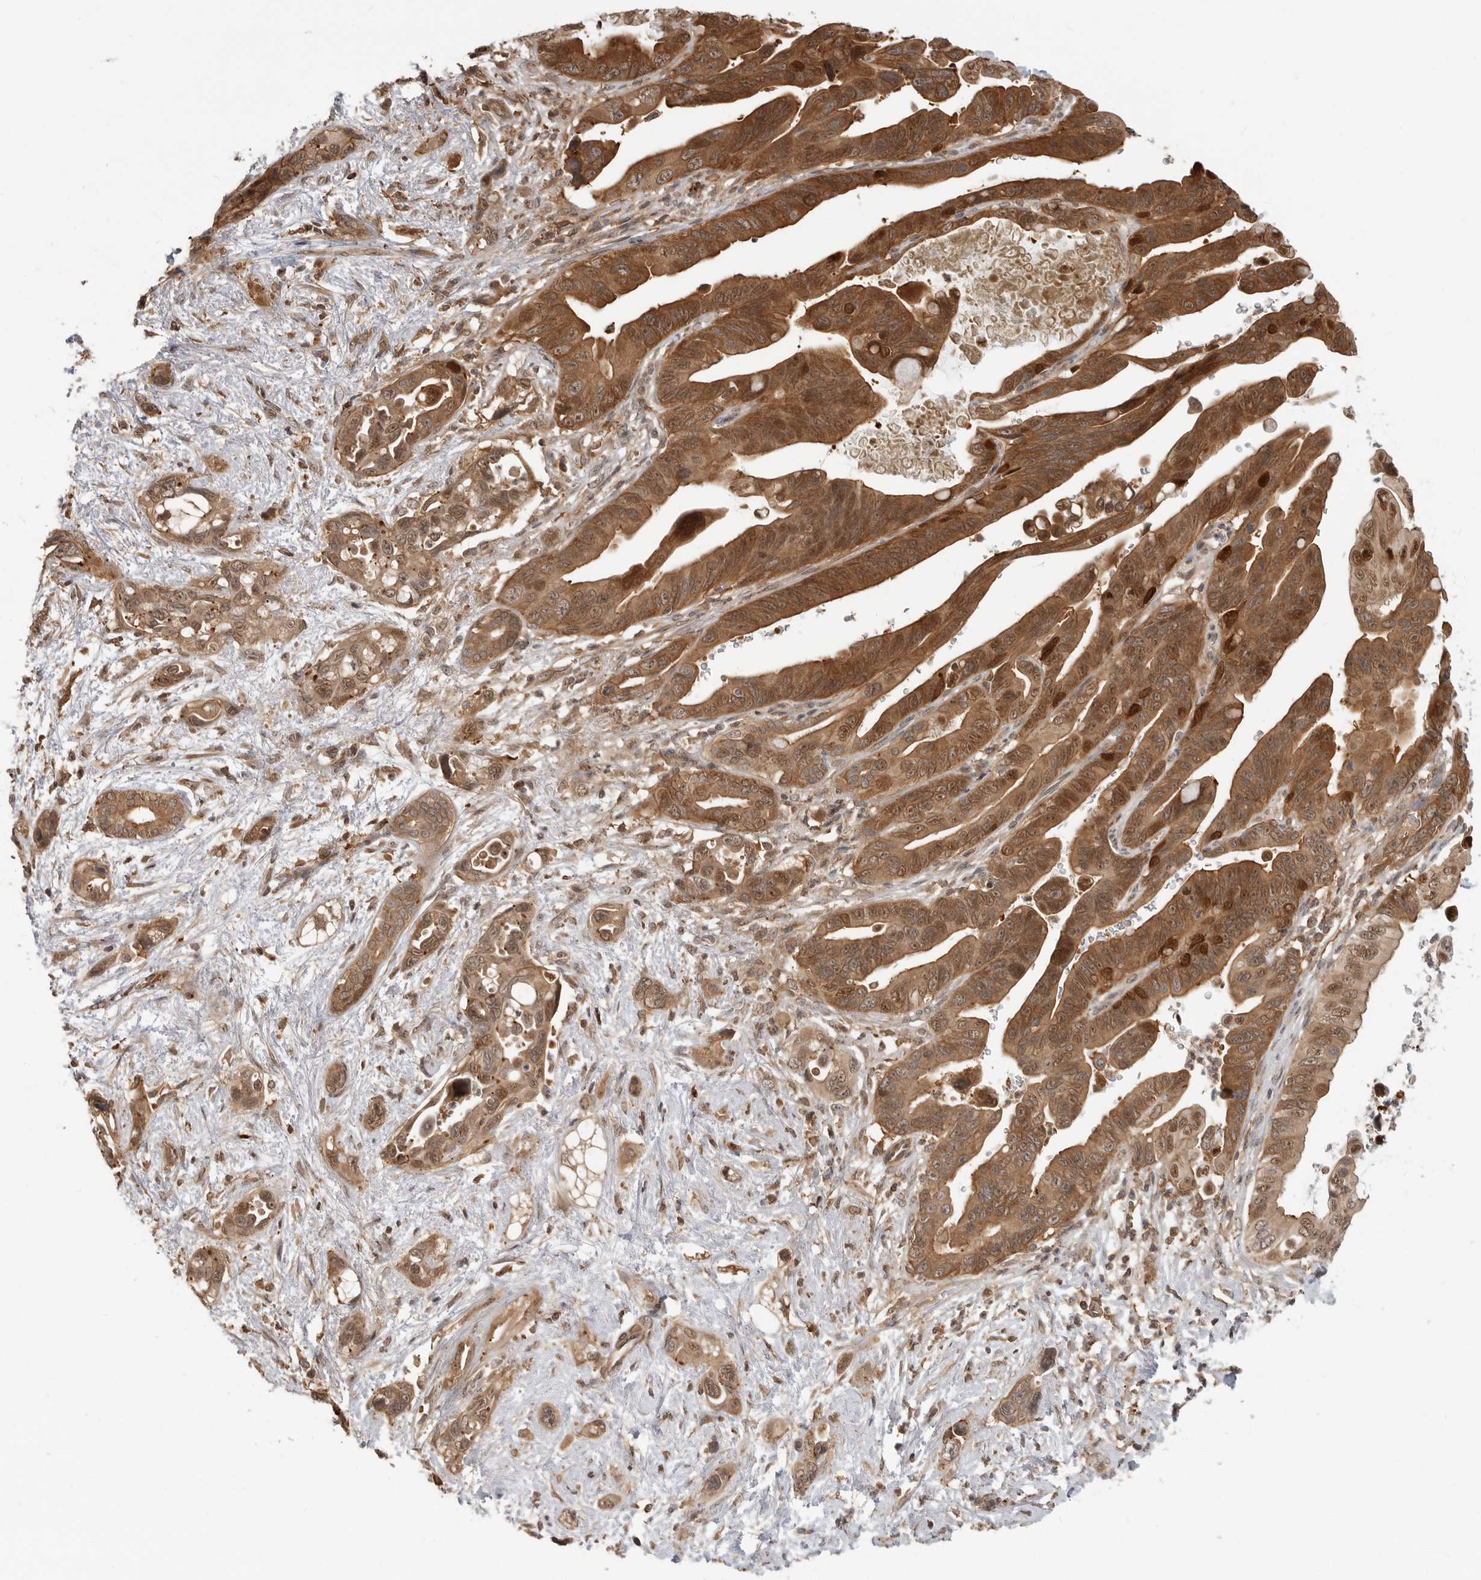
{"staining": {"intensity": "strong", "quantity": "25%-75%", "location": "cytoplasmic/membranous,nuclear"}, "tissue": "pancreatic cancer", "cell_type": "Tumor cells", "image_type": "cancer", "snomed": [{"axis": "morphology", "description": "Adenocarcinoma, NOS"}, {"axis": "topography", "description": "Pancreas"}], "caption": "Protein expression analysis of pancreatic adenocarcinoma displays strong cytoplasmic/membranous and nuclear staining in about 25%-75% of tumor cells. The staining is performed using DAB (3,3'-diaminobenzidine) brown chromogen to label protein expression. The nuclei are counter-stained blue using hematoxylin.", "gene": "ERN1", "patient": {"sex": "female", "age": 72}}